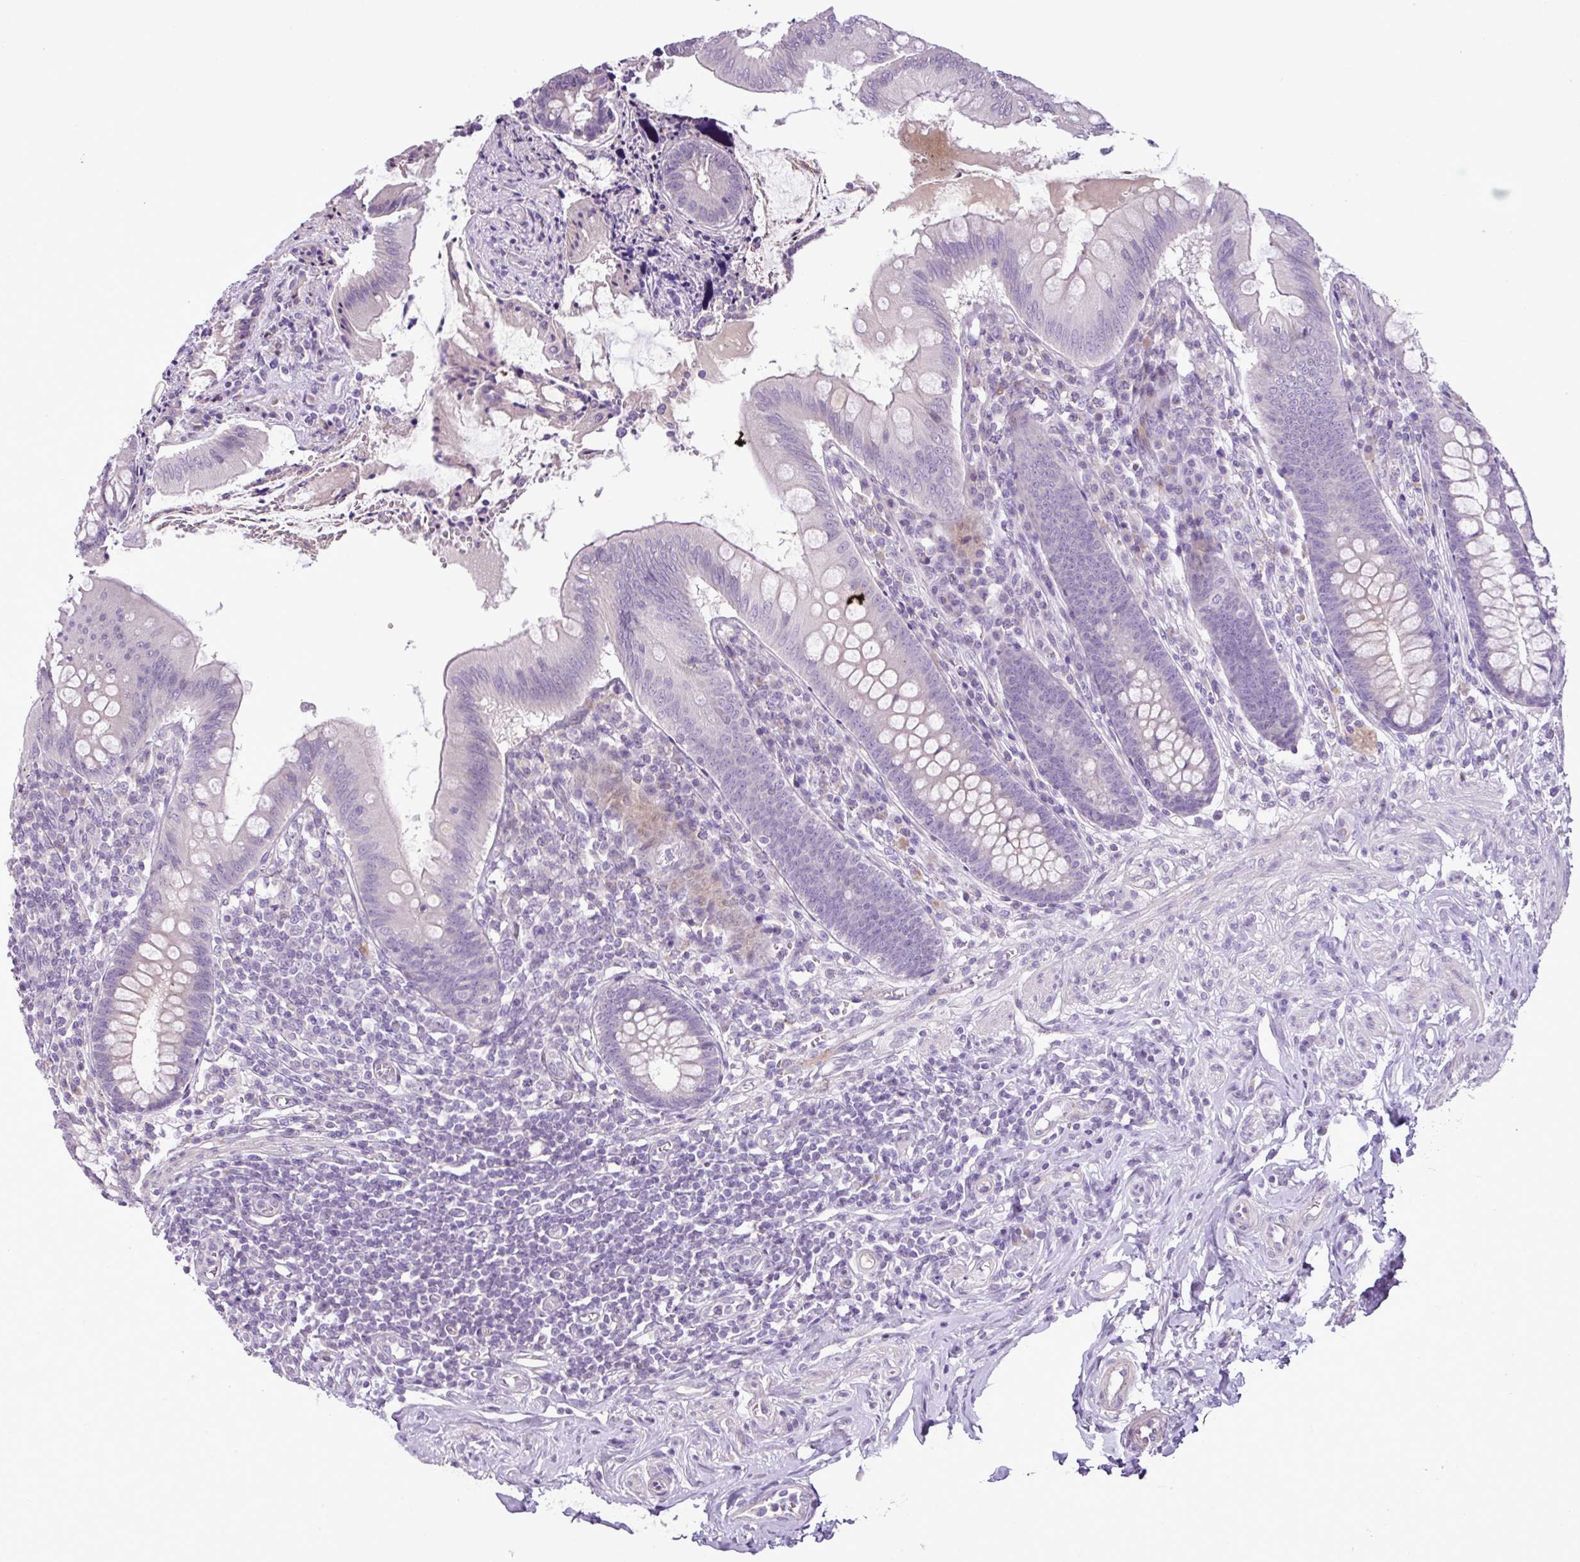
{"staining": {"intensity": "negative", "quantity": "none", "location": "none"}, "tissue": "appendix", "cell_type": "Glandular cells", "image_type": "normal", "snomed": [{"axis": "morphology", "description": "Normal tissue, NOS"}, {"axis": "topography", "description": "Appendix"}], "caption": "A histopathology image of appendix stained for a protein exhibits no brown staining in glandular cells. (DAB (3,3'-diaminobenzidine) immunohistochemistry with hematoxylin counter stain).", "gene": "DNAJB13", "patient": {"sex": "female", "age": 51}}